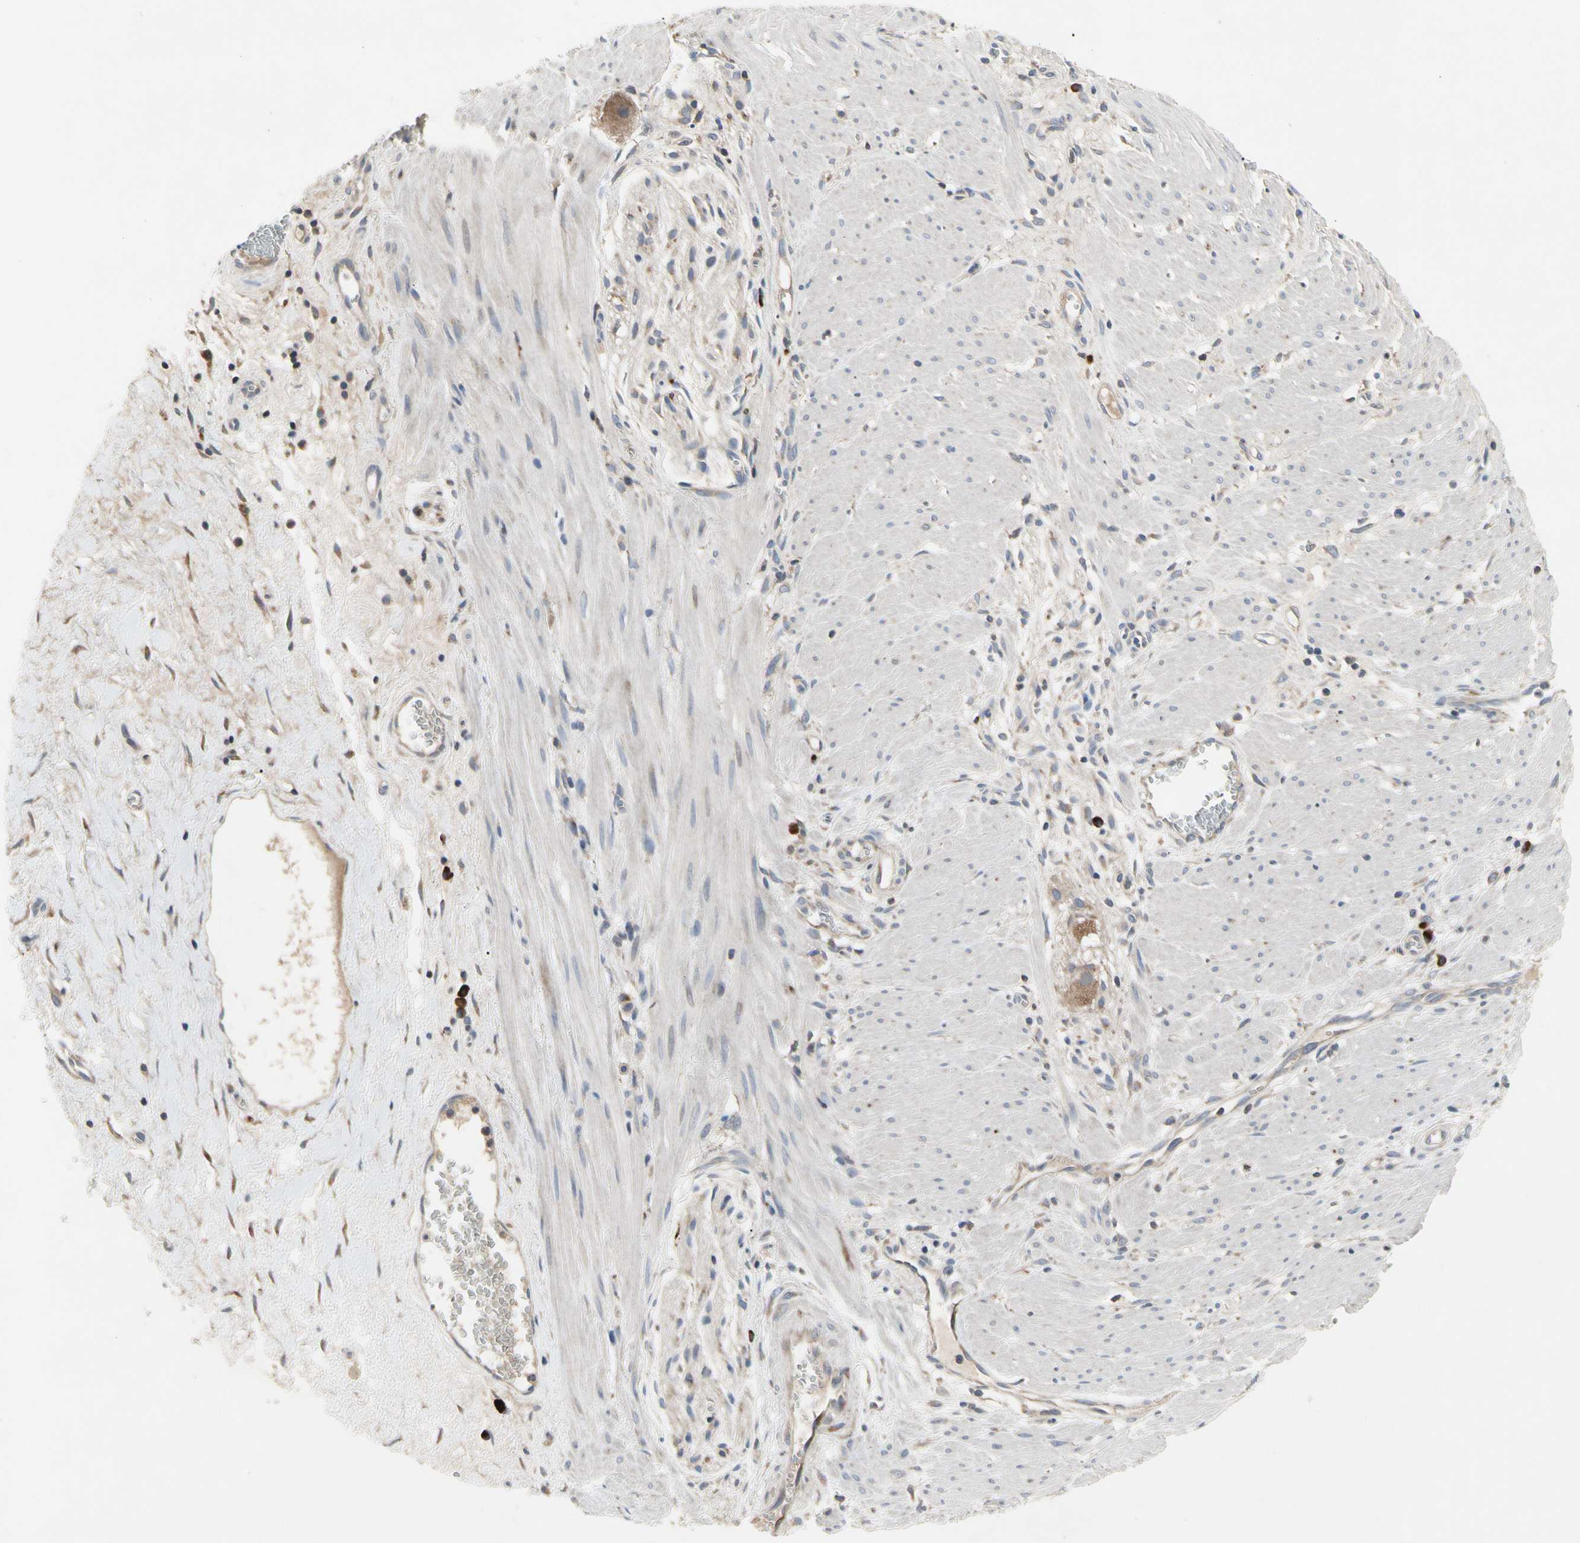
{"staining": {"intensity": "moderate", "quantity": ">75%", "location": "cytoplasmic/membranous"}, "tissue": "stomach cancer", "cell_type": "Tumor cells", "image_type": "cancer", "snomed": [{"axis": "morphology", "description": "Adenocarcinoma, NOS"}, {"axis": "topography", "description": "Stomach, lower"}], "caption": "Tumor cells display moderate cytoplasmic/membranous expression in approximately >75% of cells in stomach cancer (adenocarcinoma).", "gene": "MMEL1", "patient": {"sex": "male", "age": 77}}